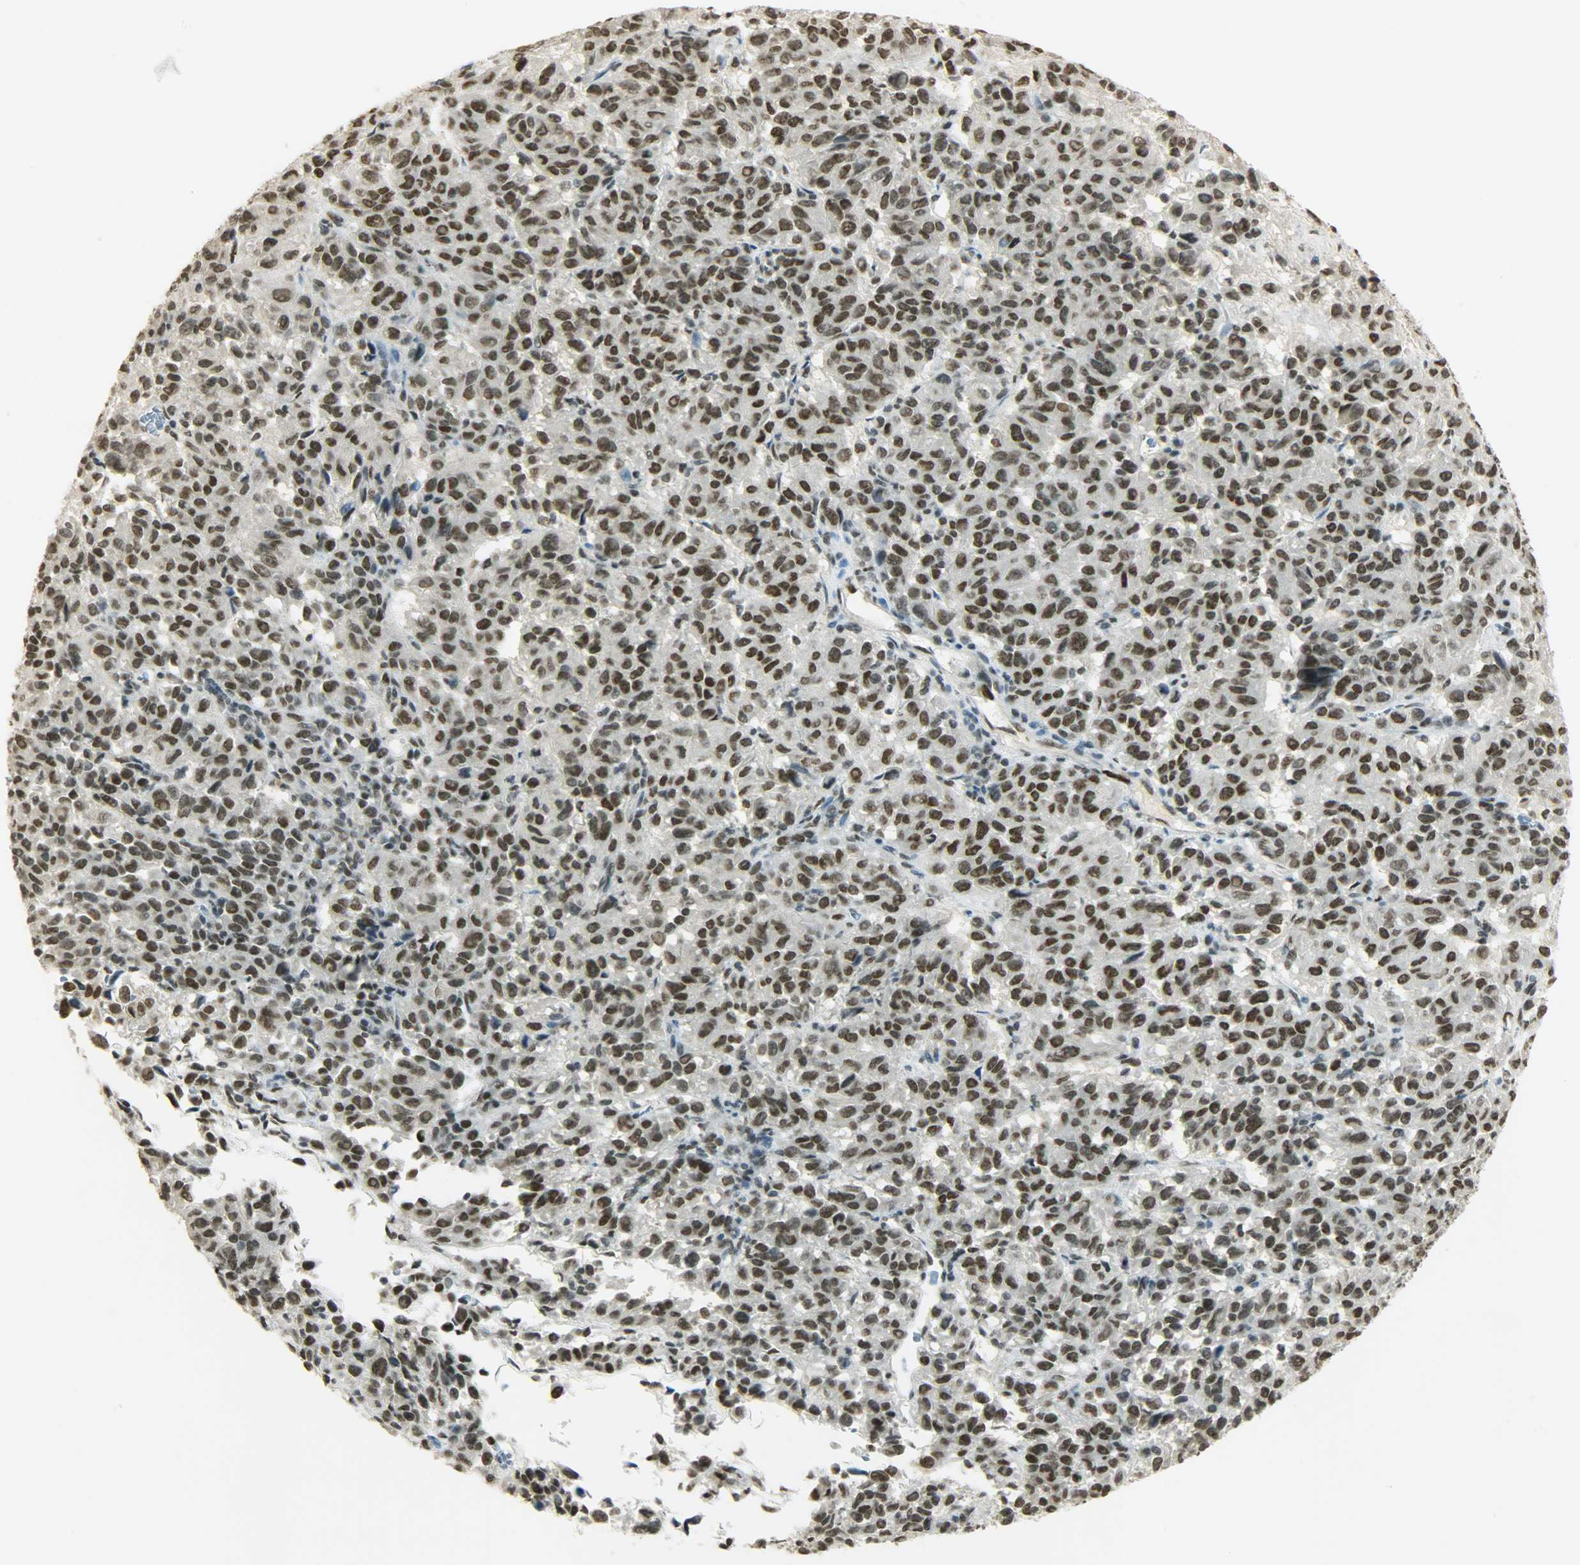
{"staining": {"intensity": "strong", "quantity": ">75%", "location": "nuclear"}, "tissue": "melanoma", "cell_type": "Tumor cells", "image_type": "cancer", "snomed": [{"axis": "morphology", "description": "Malignant melanoma, Metastatic site"}, {"axis": "topography", "description": "Lung"}], "caption": "Brown immunohistochemical staining in melanoma demonstrates strong nuclear staining in approximately >75% of tumor cells.", "gene": "MYEF2", "patient": {"sex": "male", "age": 64}}